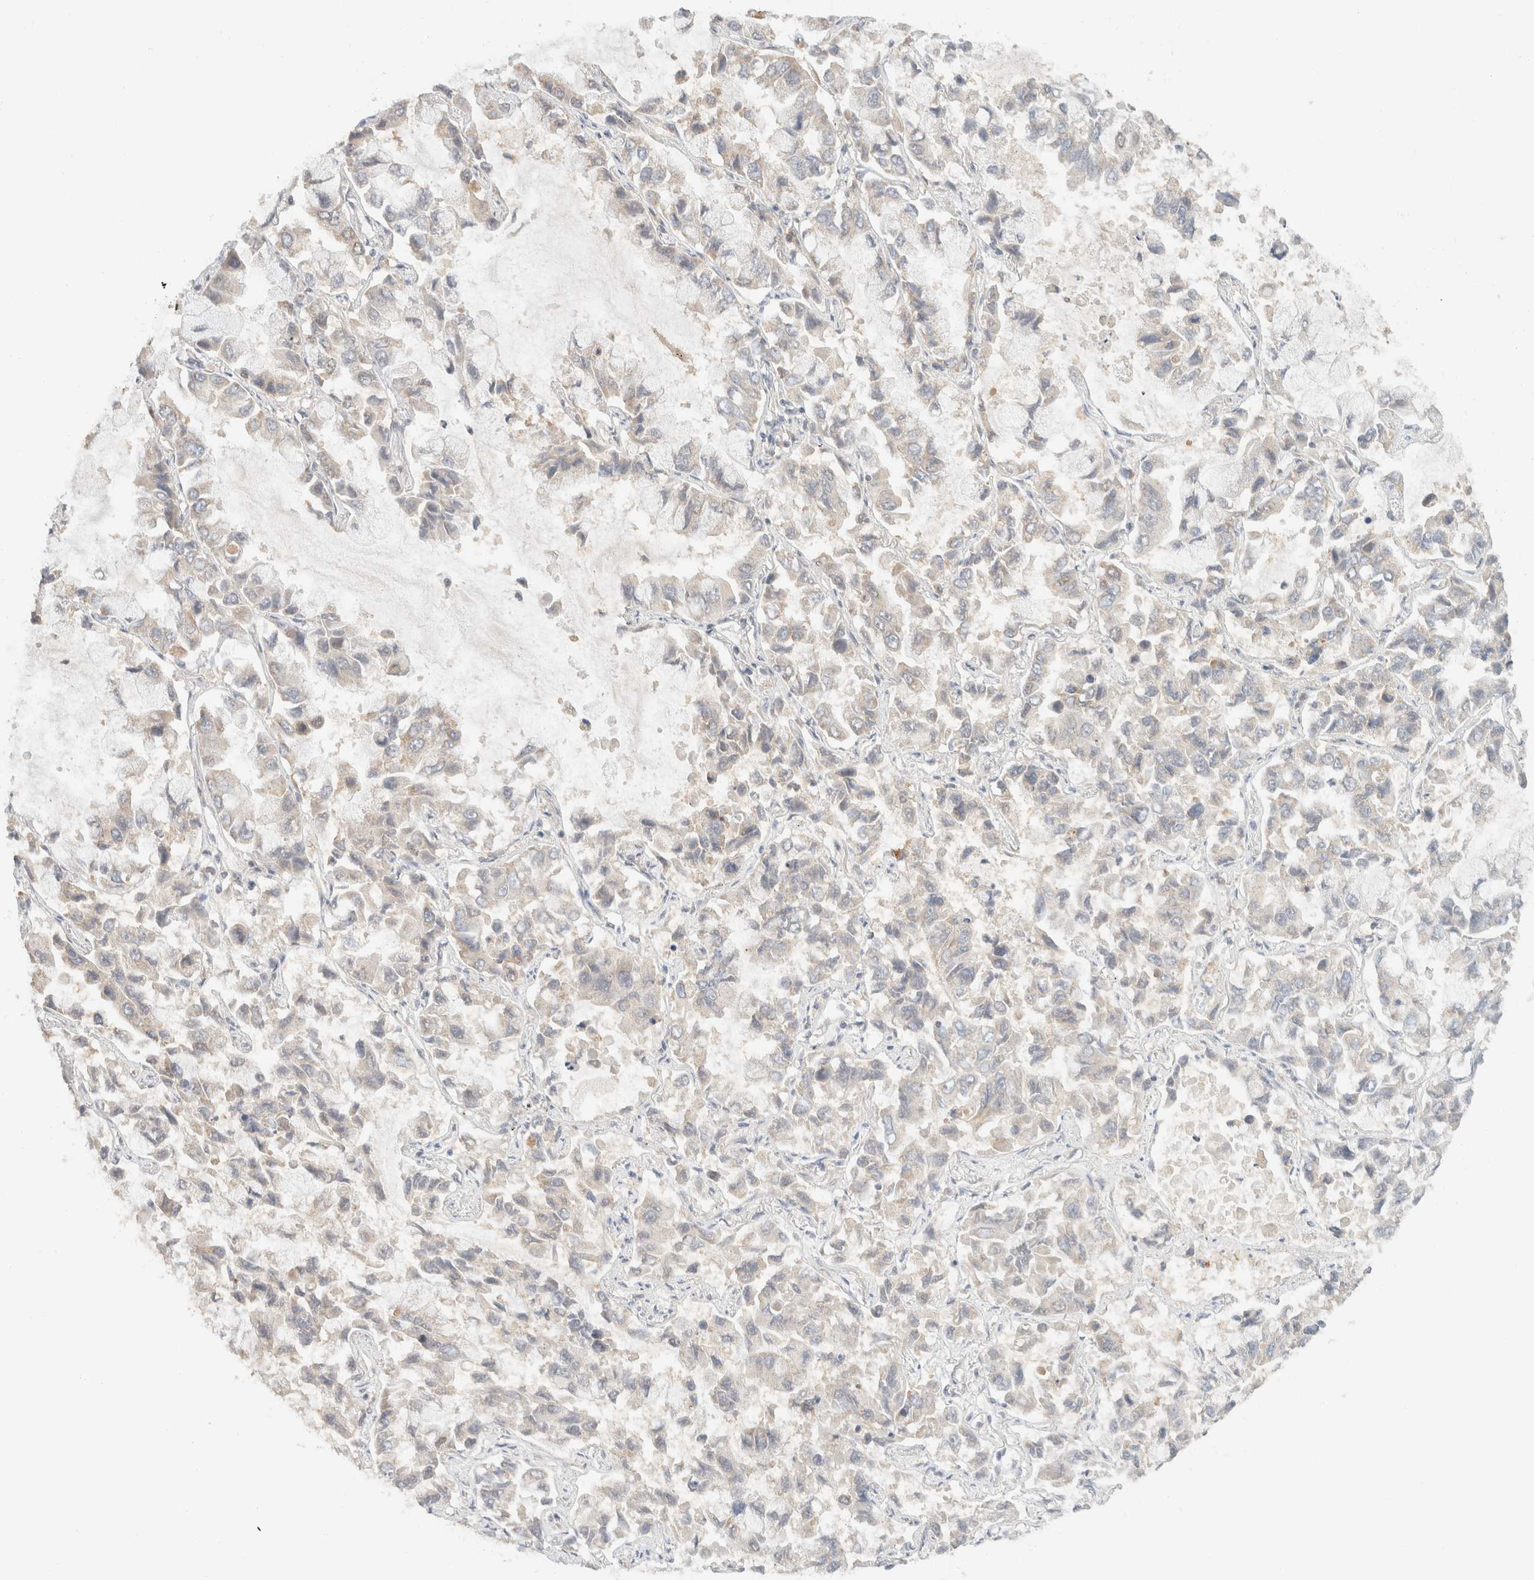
{"staining": {"intensity": "negative", "quantity": "none", "location": "none"}, "tissue": "lung cancer", "cell_type": "Tumor cells", "image_type": "cancer", "snomed": [{"axis": "morphology", "description": "Adenocarcinoma, NOS"}, {"axis": "topography", "description": "Lung"}], "caption": "High magnification brightfield microscopy of adenocarcinoma (lung) stained with DAB (3,3'-diaminobenzidine) (brown) and counterstained with hematoxylin (blue): tumor cells show no significant staining.", "gene": "TACC1", "patient": {"sex": "male", "age": 64}}